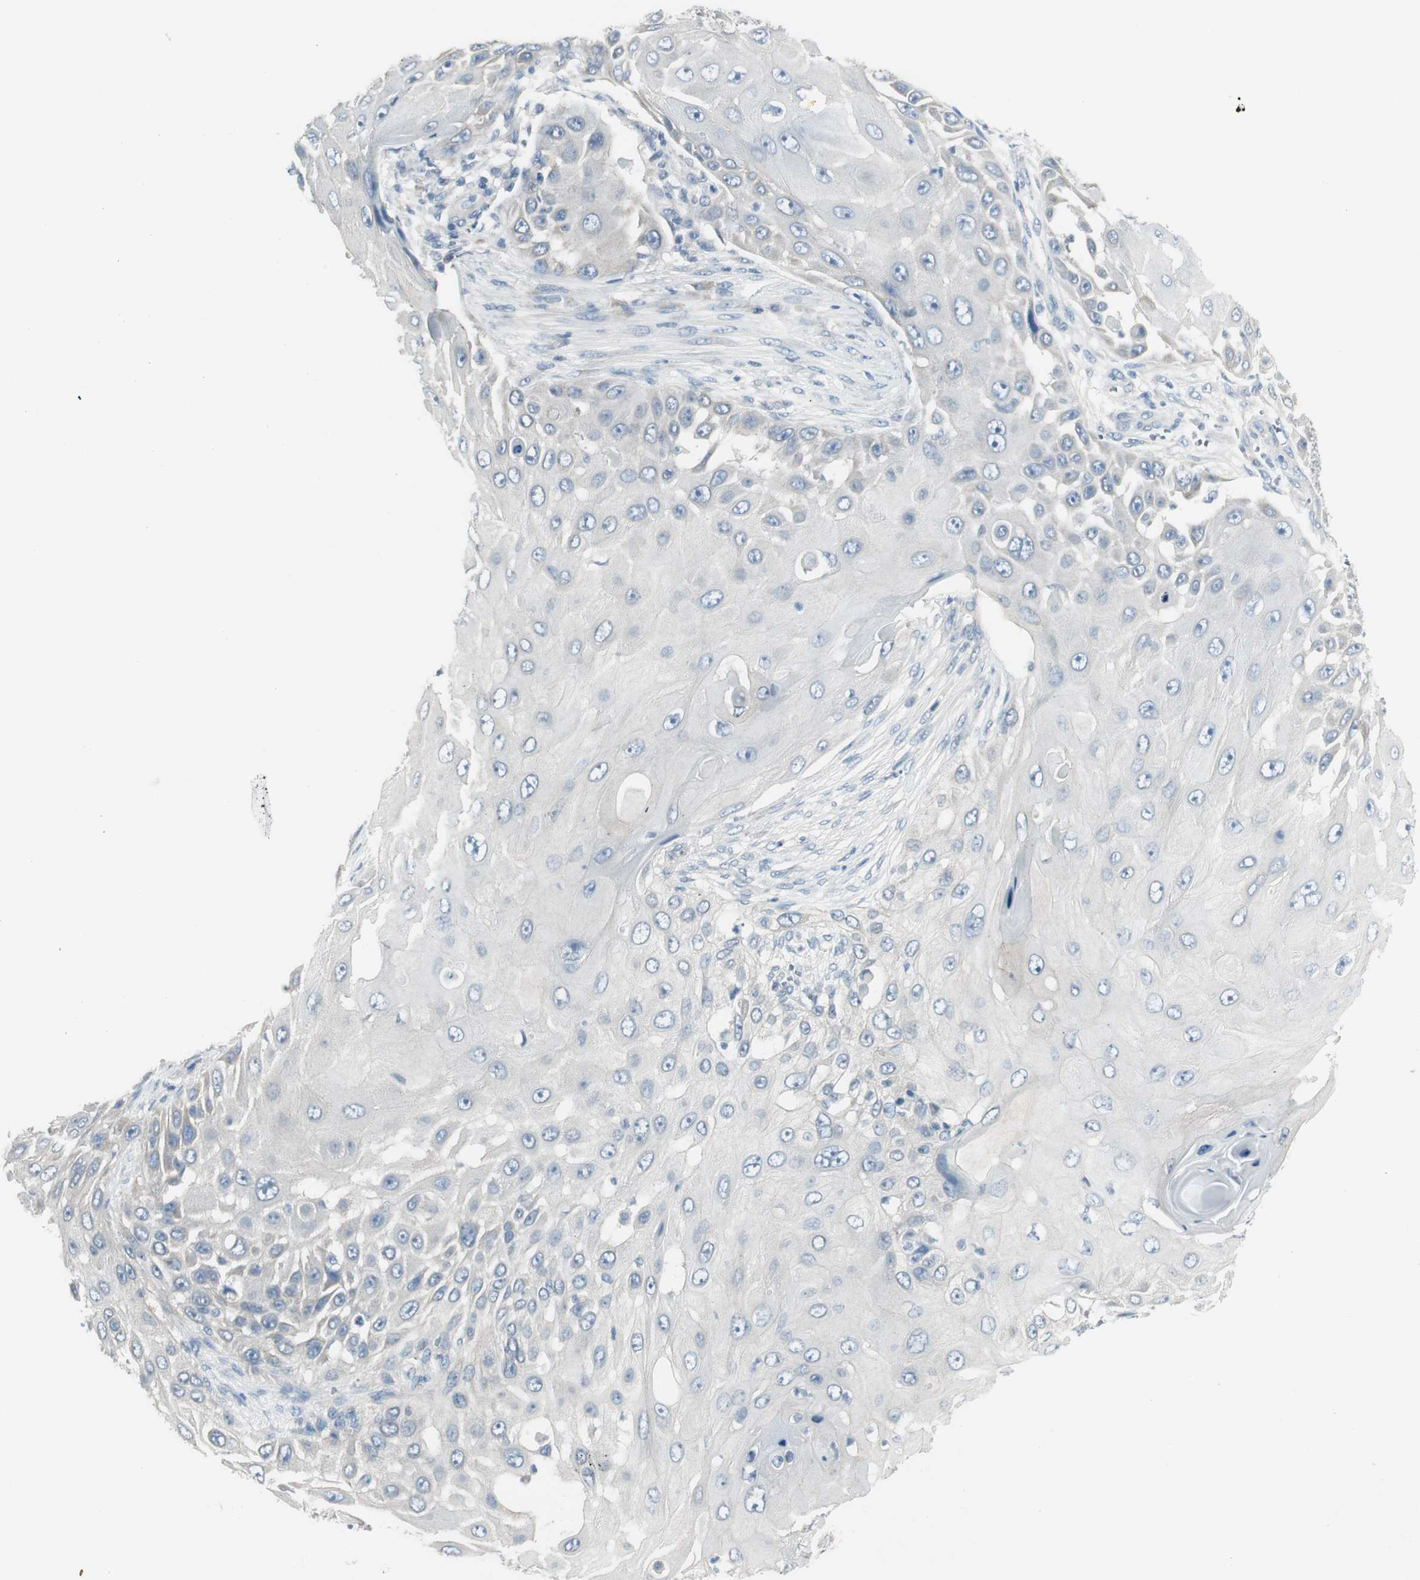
{"staining": {"intensity": "negative", "quantity": "none", "location": "none"}, "tissue": "skin cancer", "cell_type": "Tumor cells", "image_type": "cancer", "snomed": [{"axis": "morphology", "description": "Squamous cell carcinoma, NOS"}, {"axis": "topography", "description": "Skin"}], "caption": "Image shows no protein positivity in tumor cells of skin cancer tissue. (Brightfield microscopy of DAB (3,3'-diaminobenzidine) immunohistochemistry (IHC) at high magnification).", "gene": "EVA1A", "patient": {"sex": "female", "age": 44}}